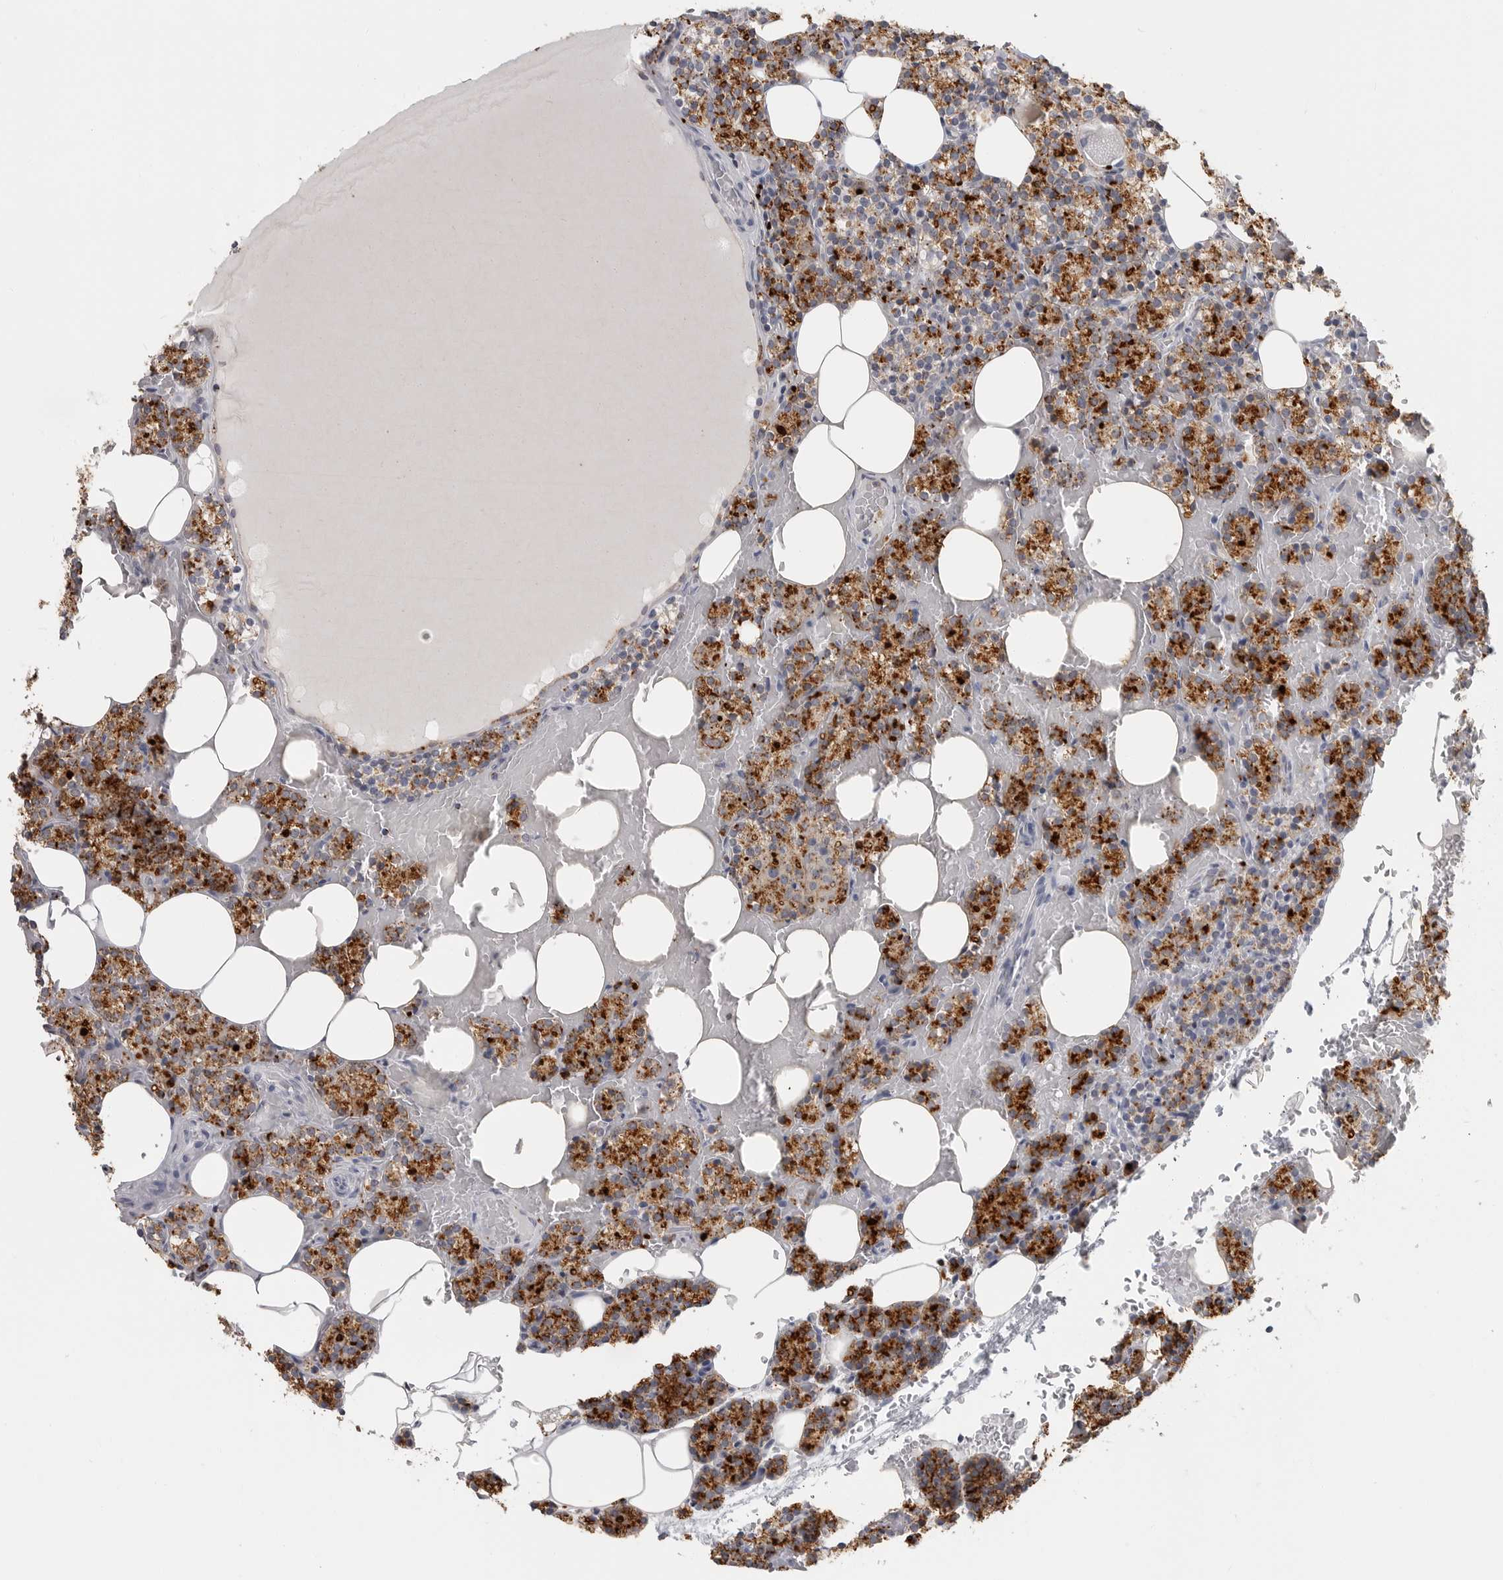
{"staining": {"intensity": "moderate", "quantity": ">75%", "location": "cytoplasmic/membranous"}, "tissue": "parathyroid gland", "cell_type": "Glandular cells", "image_type": "normal", "snomed": [{"axis": "morphology", "description": "Normal tissue, NOS"}, {"axis": "topography", "description": "Parathyroid gland"}], "caption": "Benign parathyroid gland was stained to show a protein in brown. There is medium levels of moderate cytoplasmic/membranous expression in approximately >75% of glandular cells.", "gene": "IFI30", "patient": {"sex": "female", "age": 78}}